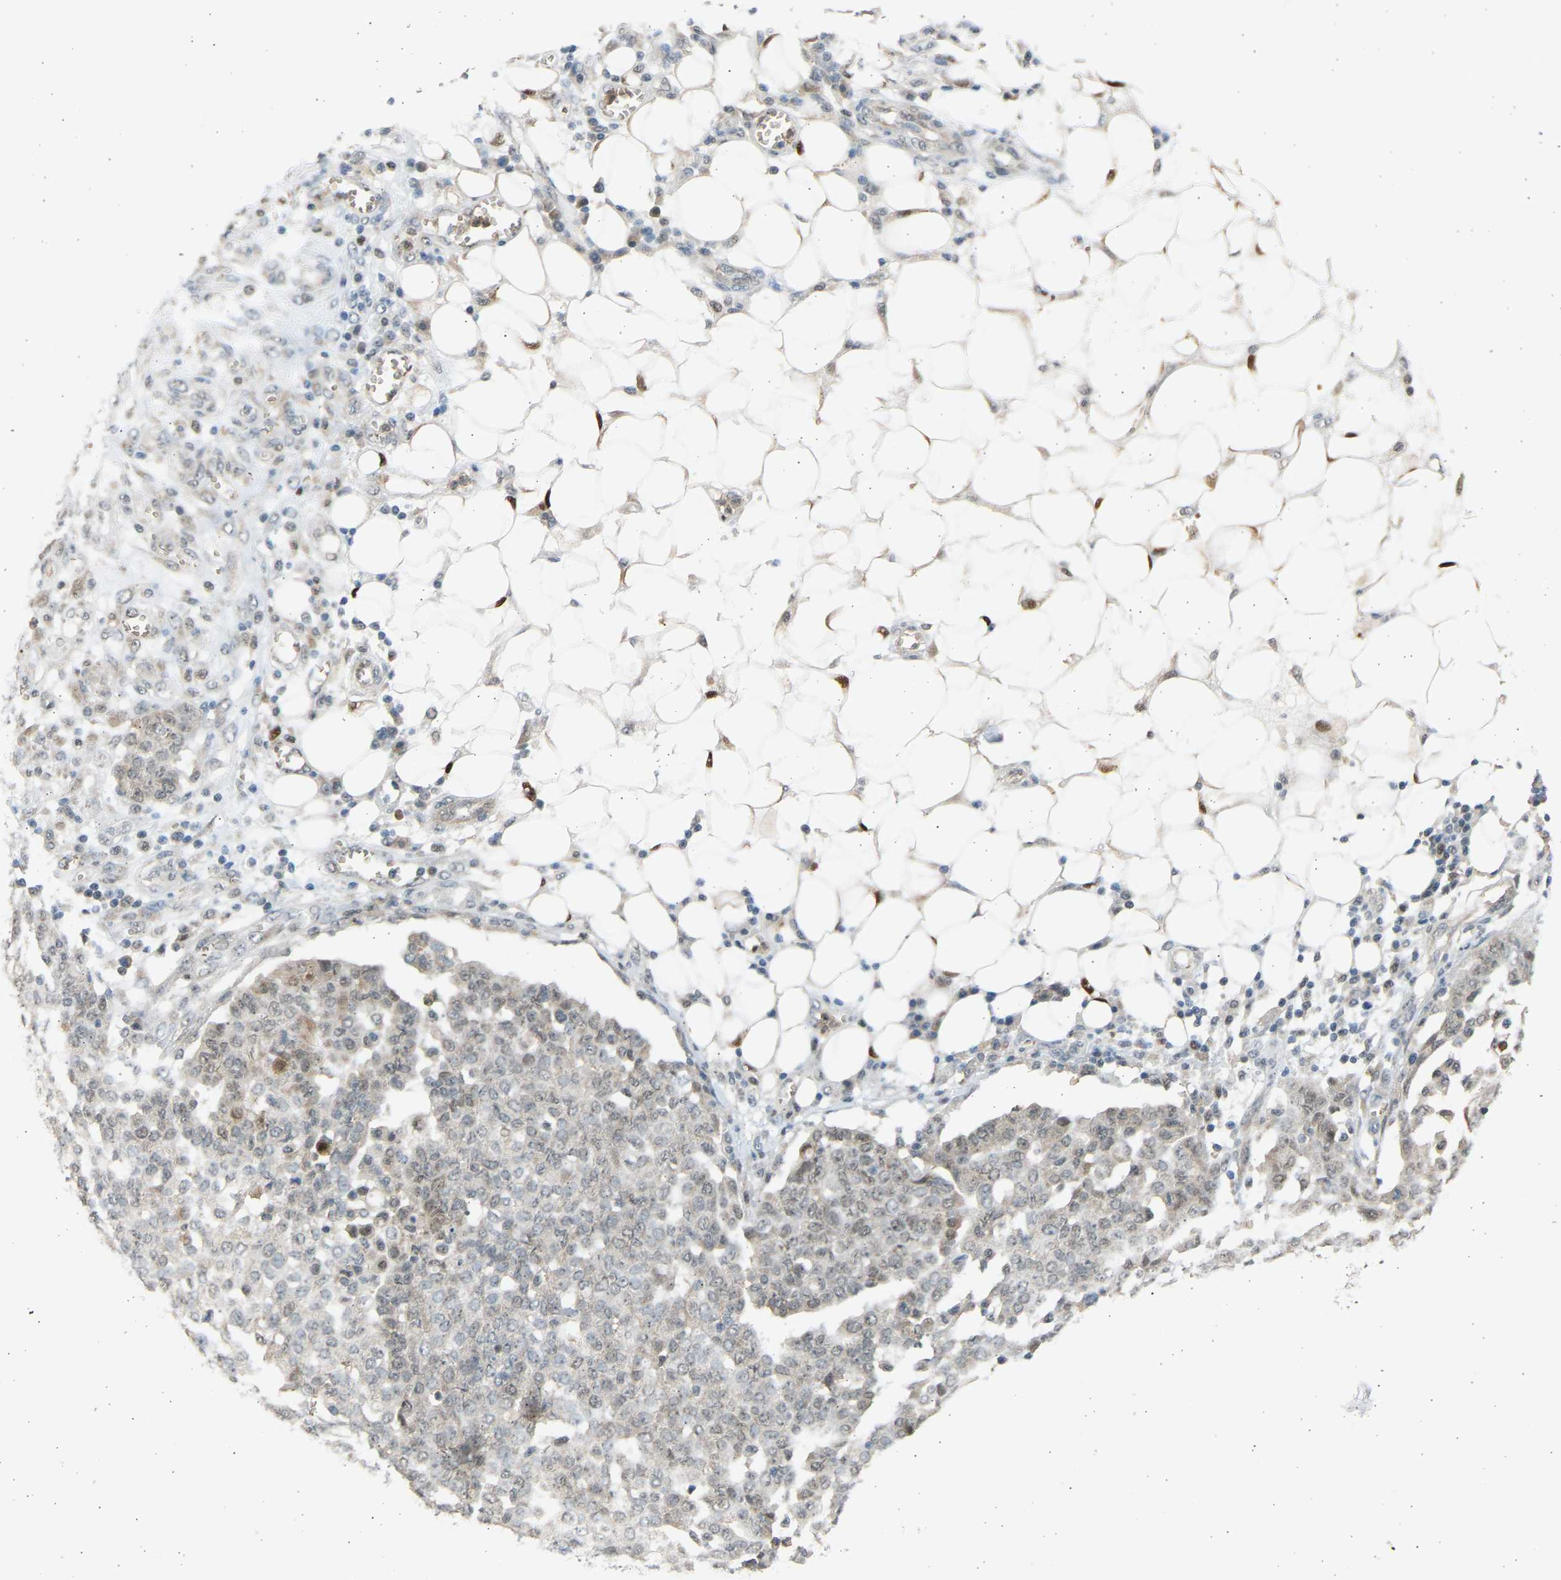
{"staining": {"intensity": "weak", "quantity": "25%-75%", "location": "nuclear"}, "tissue": "ovarian cancer", "cell_type": "Tumor cells", "image_type": "cancer", "snomed": [{"axis": "morphology", "description": "Cystadenocarcinoma, serous, NOS"}, {"axis": "topography", "description": "Soft tissue"}, {"axis": "topography", "description": "Ovary"}], "caption": "This micrograph shows ovarian cancer (serous cystadenocarcinoma) stained with immunohistochemistry (IHC) to label a protein in brown. The nuclear of tumor cells show weak positivity for the protein. Nuclei are counter-stained blue.", "gene": "BIRC2", "patient": {"sex": "female", "age": 57}}